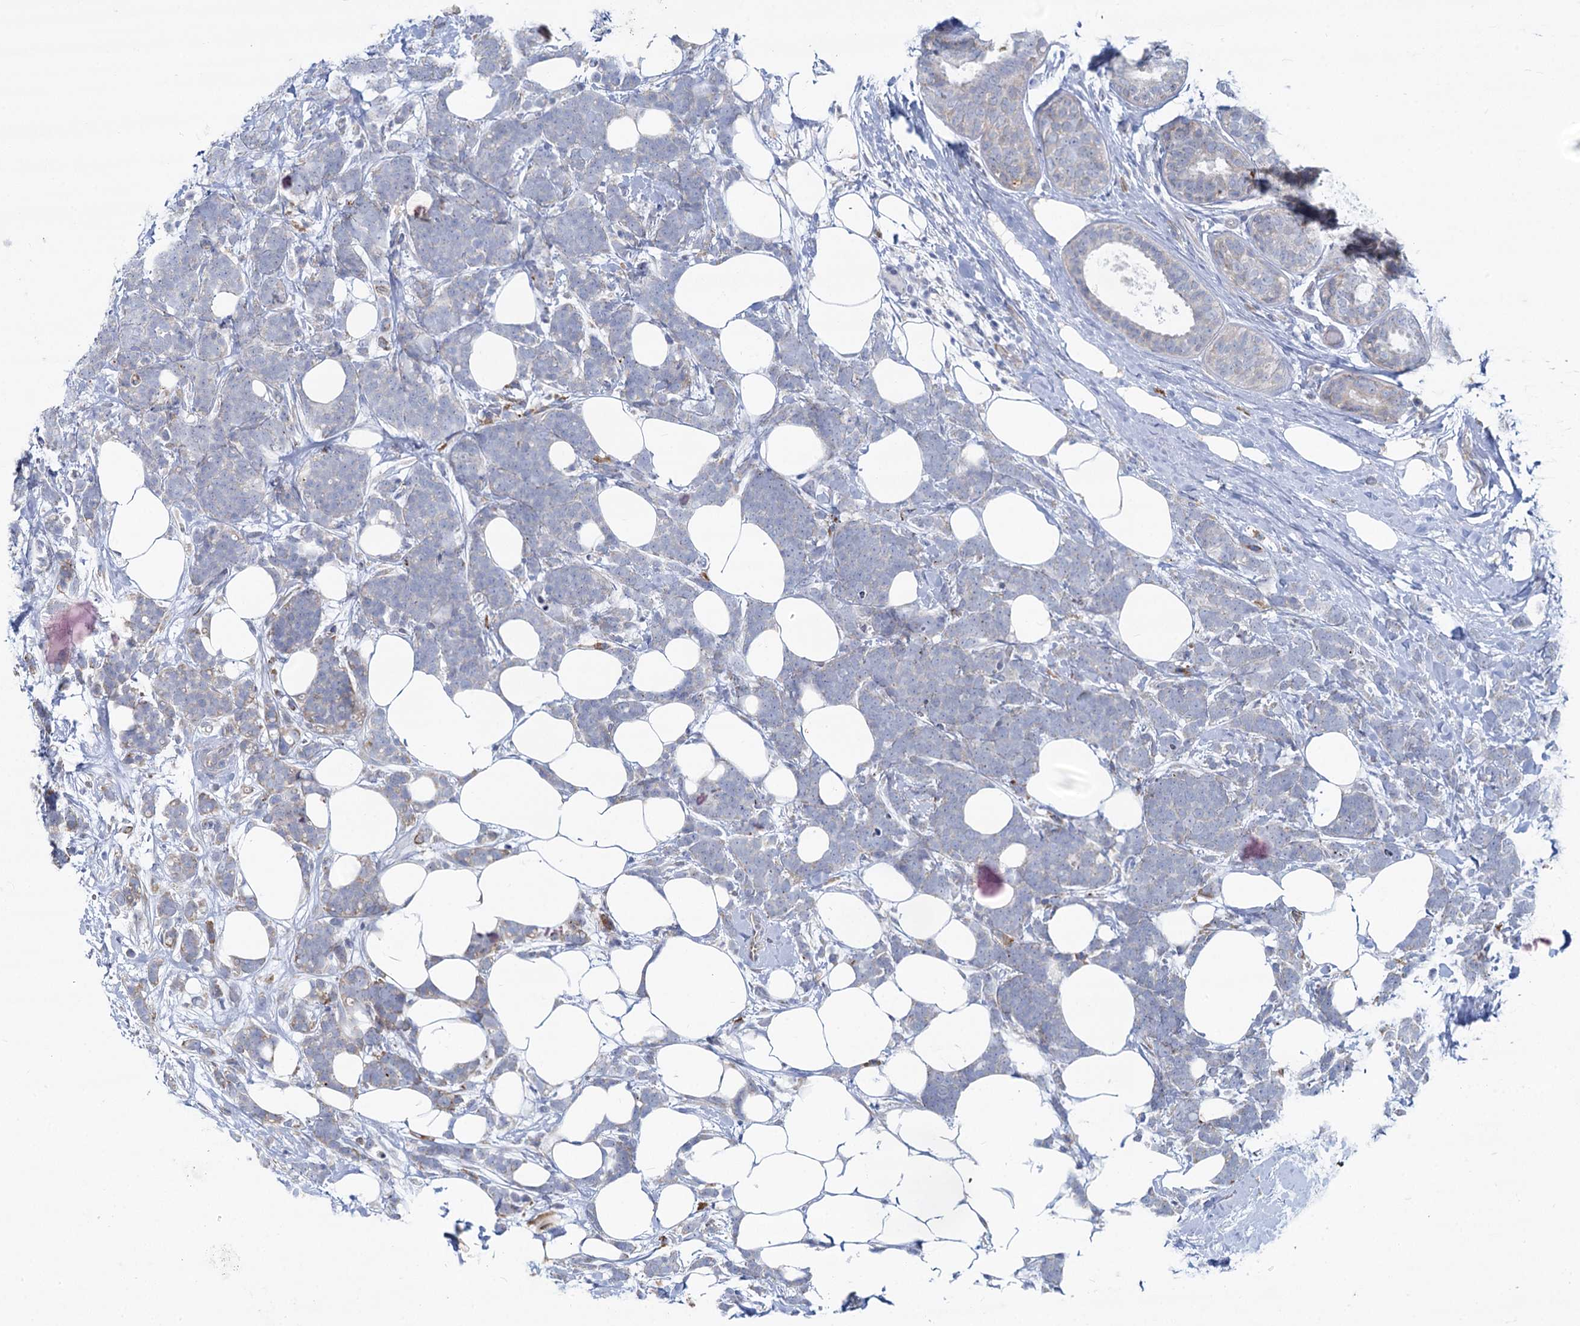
{"staining": {"intensity": "negative", "quantity": "none", "location": "none"}, "tissue": "breast cancer", "cell_type": "Tumor cells", "image_type": "cancer", "snomed": [{"axis": "morphology", "description": "Lobular carcinoma"}, {"axis": "topography", "description": "Breast"}], "caption": "Immunohistochemistry of breast cancer exhibits no positivity in tumor cells.", "gene": "PRSS35", "patient": {"sex": "female", "age": 58}}